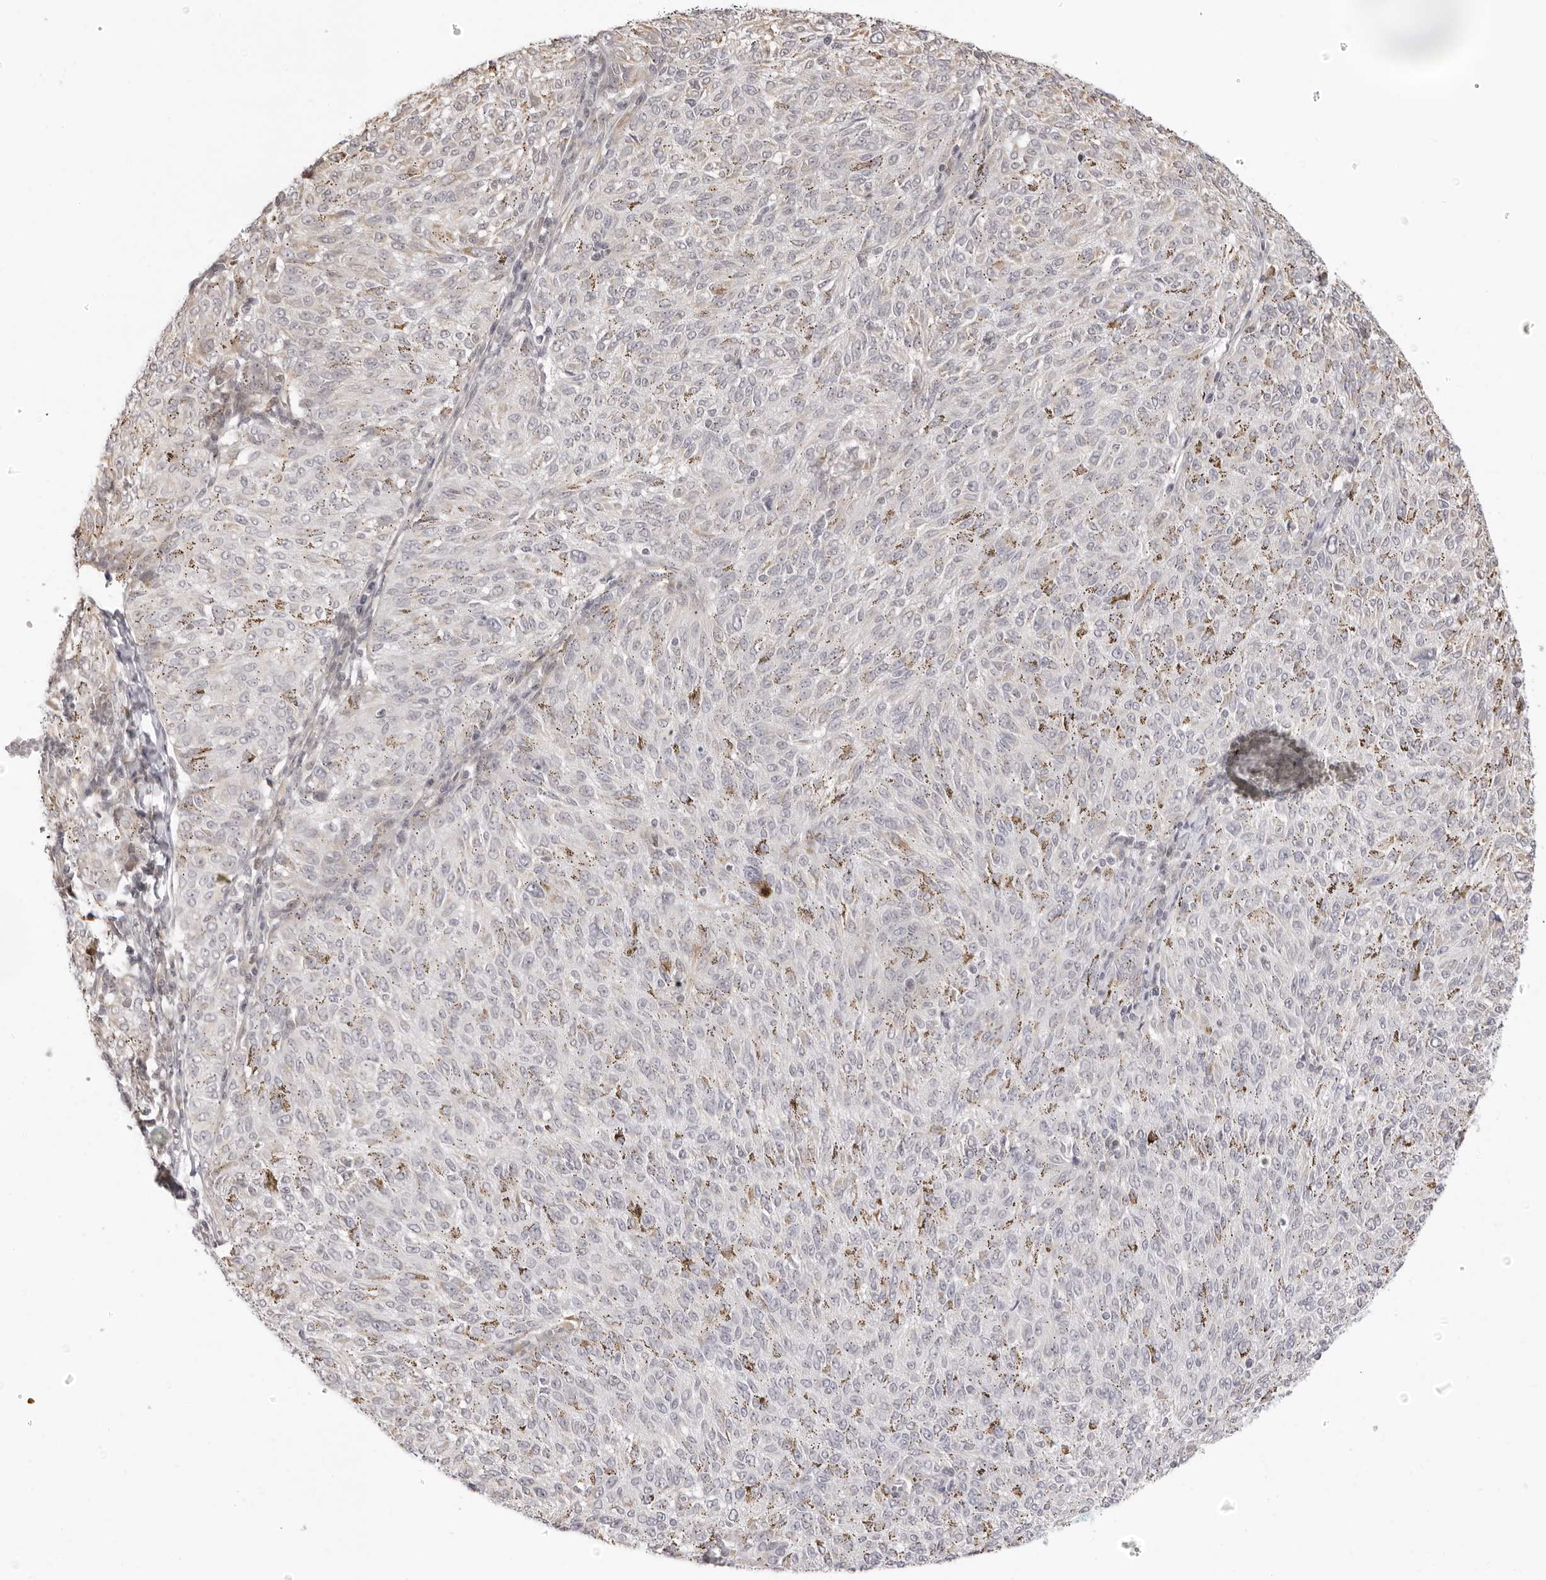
{"staining": {"intensity": "negative", "quantity": "none", "location": "none"}, "tissue": "melanoma", "cell_type": "Tumor cells", "image_type": "cancer", "snomed": [{"axis": "morphology", "description": "Malignant melanoma, NOS"}, {"axis": "topography", "description": "Skin"}], "caption": "Micrograph shows no significant protein staining in tumor cells of melanoma.", "gene": "FDPS", "patient": {"sex": "female", "age": 72}}